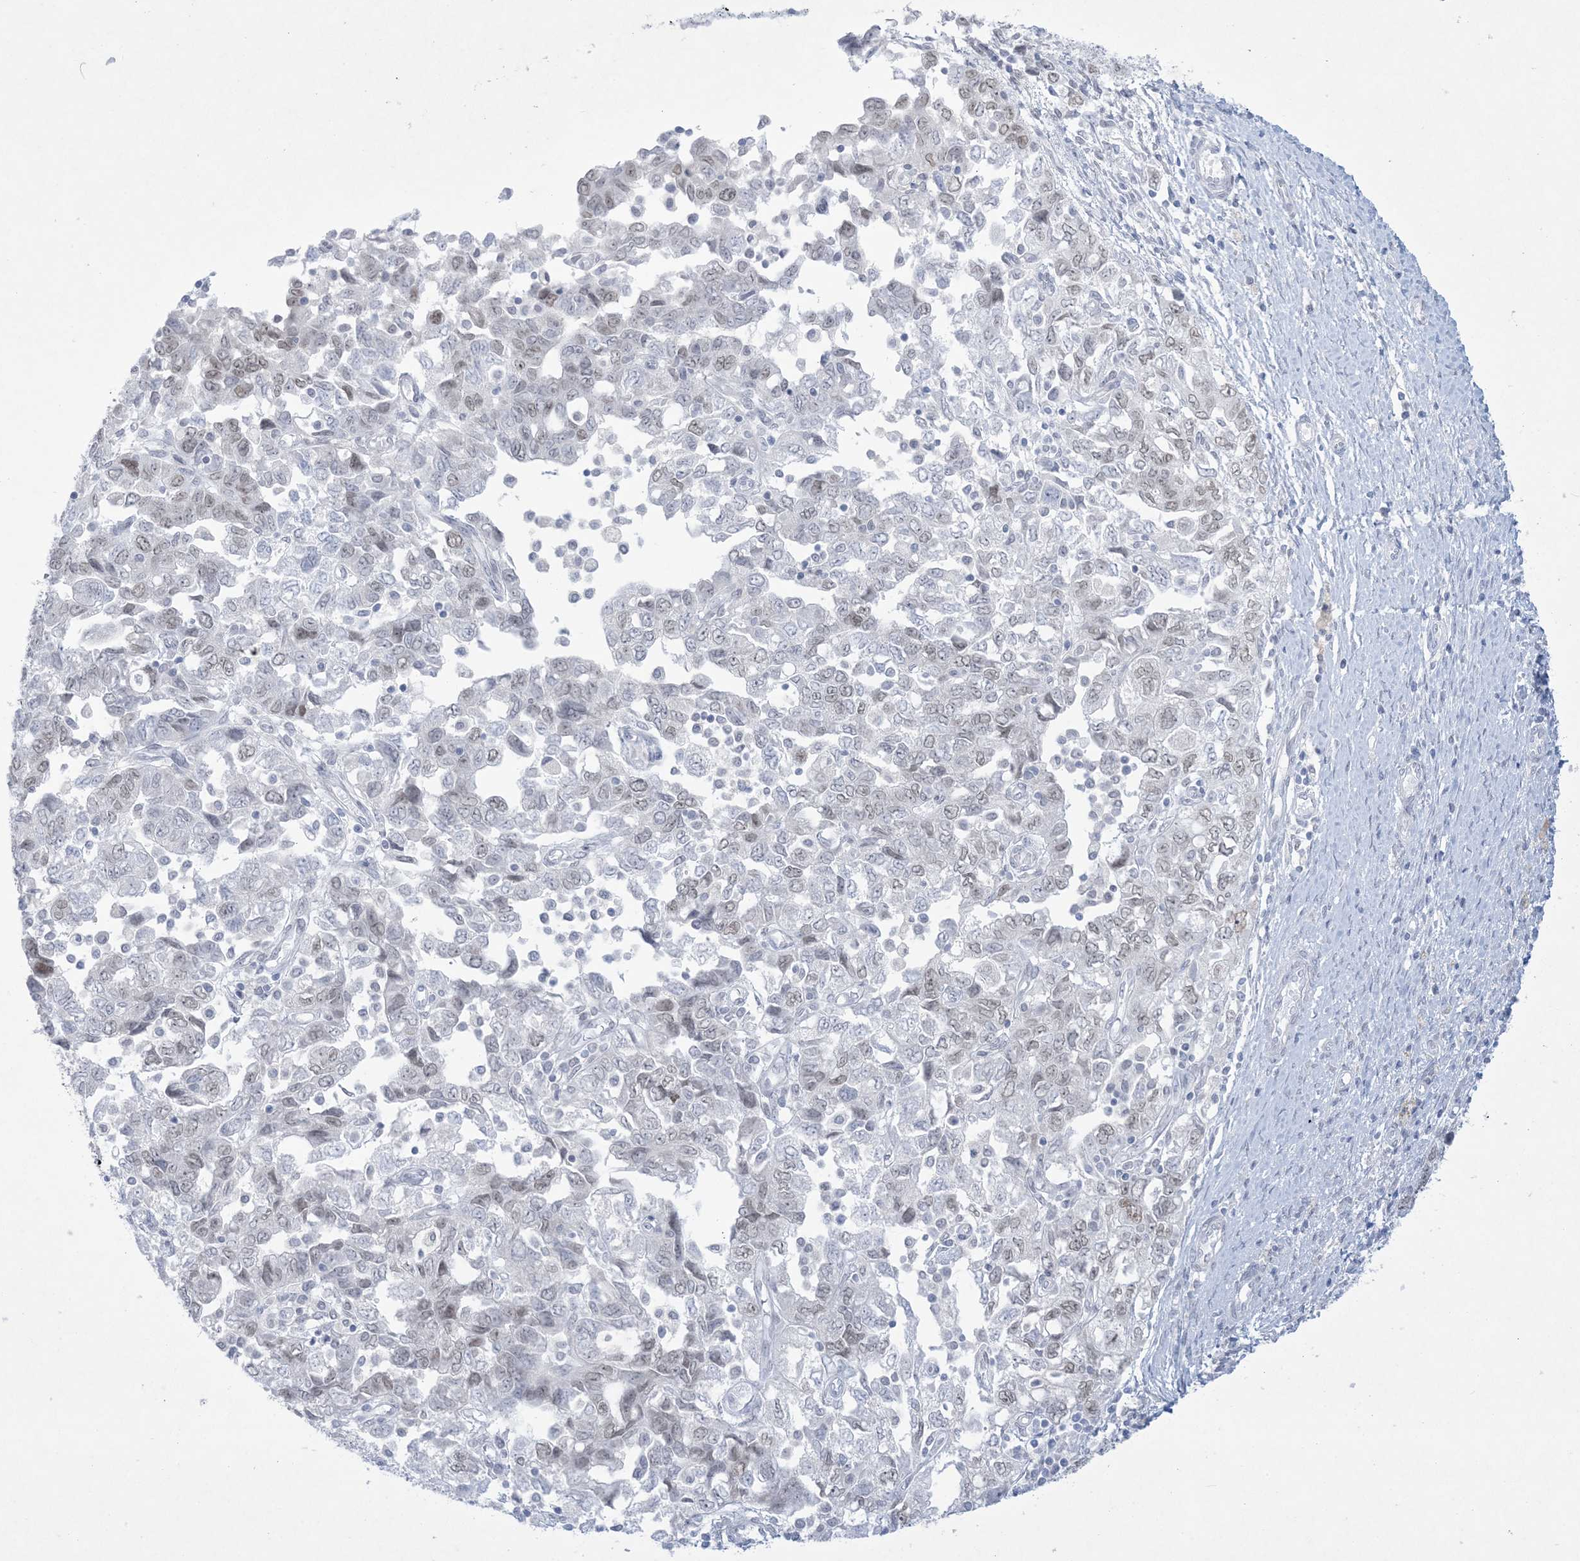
{"staining": {"intensity": "weak", "quantity": "<25%", "location": "nuclear"}, "tissue": "ovarian cancer", "cell_type": "Tumor cells", "image_type": "cancer", "snomed": [{"axis": "morphology", "description": "Carcinoma, NOS"}, {"axis": "morphology", "description": "Cystadenocarcinoma, serous, NOS"}, {"axis": "topography", "description": "Ovary"}], "caption": "An immunohistochemistry photomicrograph of serous cystadenocarcinoma (ovarian) is shown. There is no staining in tumor cells of serous cystadenocarcinoma (ovarian).", "gene": "HOMEZ", "patient": {"sex": "female", "age": 69}}